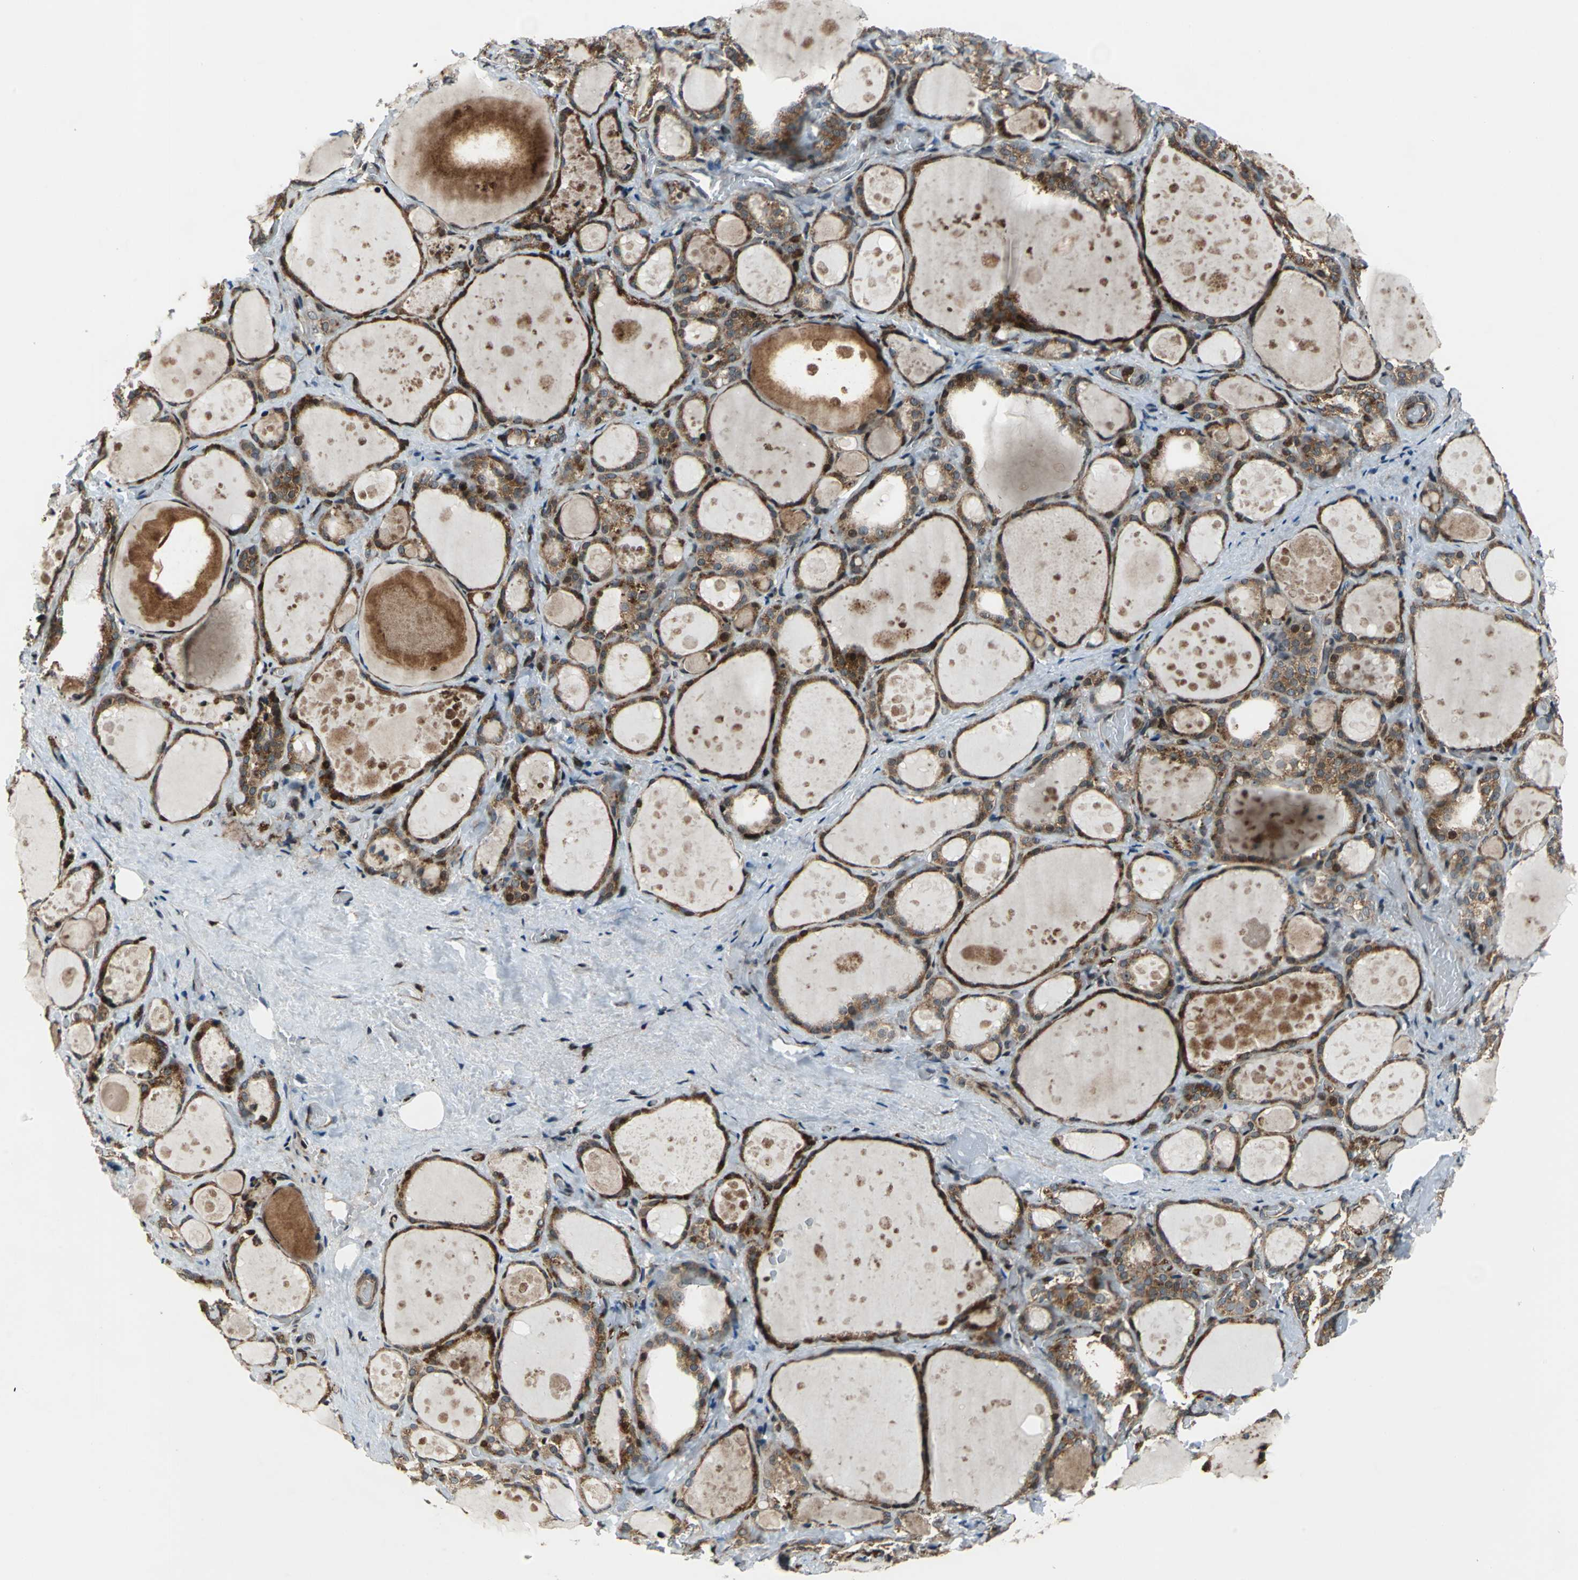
{"staining": {"intensity": "strong", "quantity": ">75%", "location": "cytoplasmic/membranous,nuclear"}, "tissue": "thyroid gland", "cell_type": "Glandular cells", "image_type": "normal", "snomed": [{"axis": "morphology", "description": "Normal tissue, NOS"}, {"axis": "topography", "description": "Thyroid gland"}], "caption": "Protein expression analysis of unremarkable human thyroid gland reveals strong cytoplasmic/membranous,nuclear positivity in approximately >75% of glandular cells. The staining was performed using DAB, with brown indicating positive protein expression. Nuclei are stained blue with hematoxylin.", "gene": "AATF", "patient": {"sex": "female", "age": 75}}